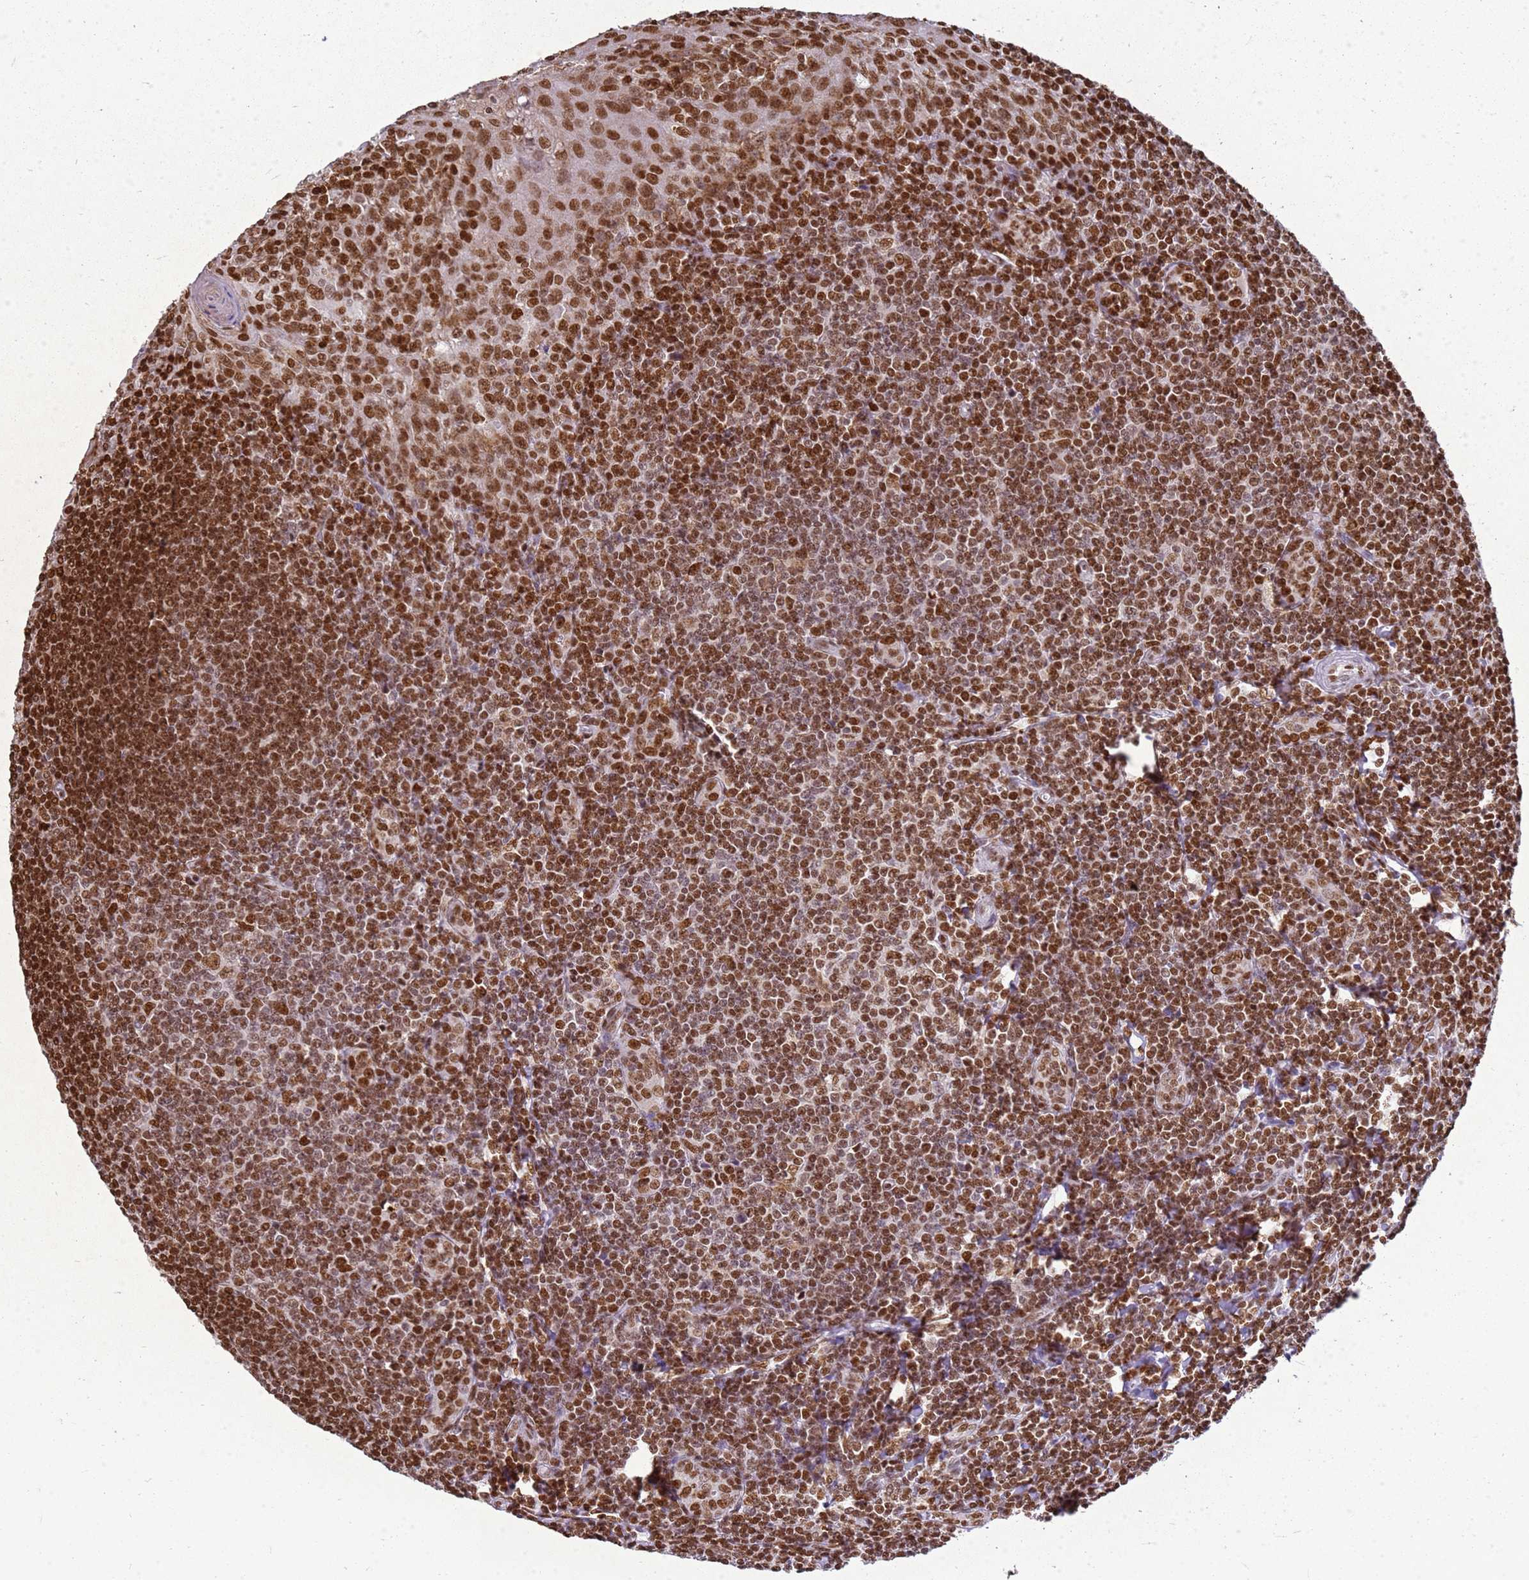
{"staining": {"intensity": "strong", "quantity": "<25%", "location": "nuclear"}, "tissue": "tonsil", "cell_type": "Germinal center cells", "image_type": "normal", "snomed": [{"axis": "morphology", "description": "Normal tissue, NOS"}, {"axis": "topography", "description": "Tonsil"}], "caption": "Tonsil stained with immunohistochemistry (IHC) shows strong nuclear staining in about <25% of germinal center cells. (IHC, brightfield microscopy, high magnification).", "gene": "APEX1", "patient": {"sex": "male", "age": 27}}